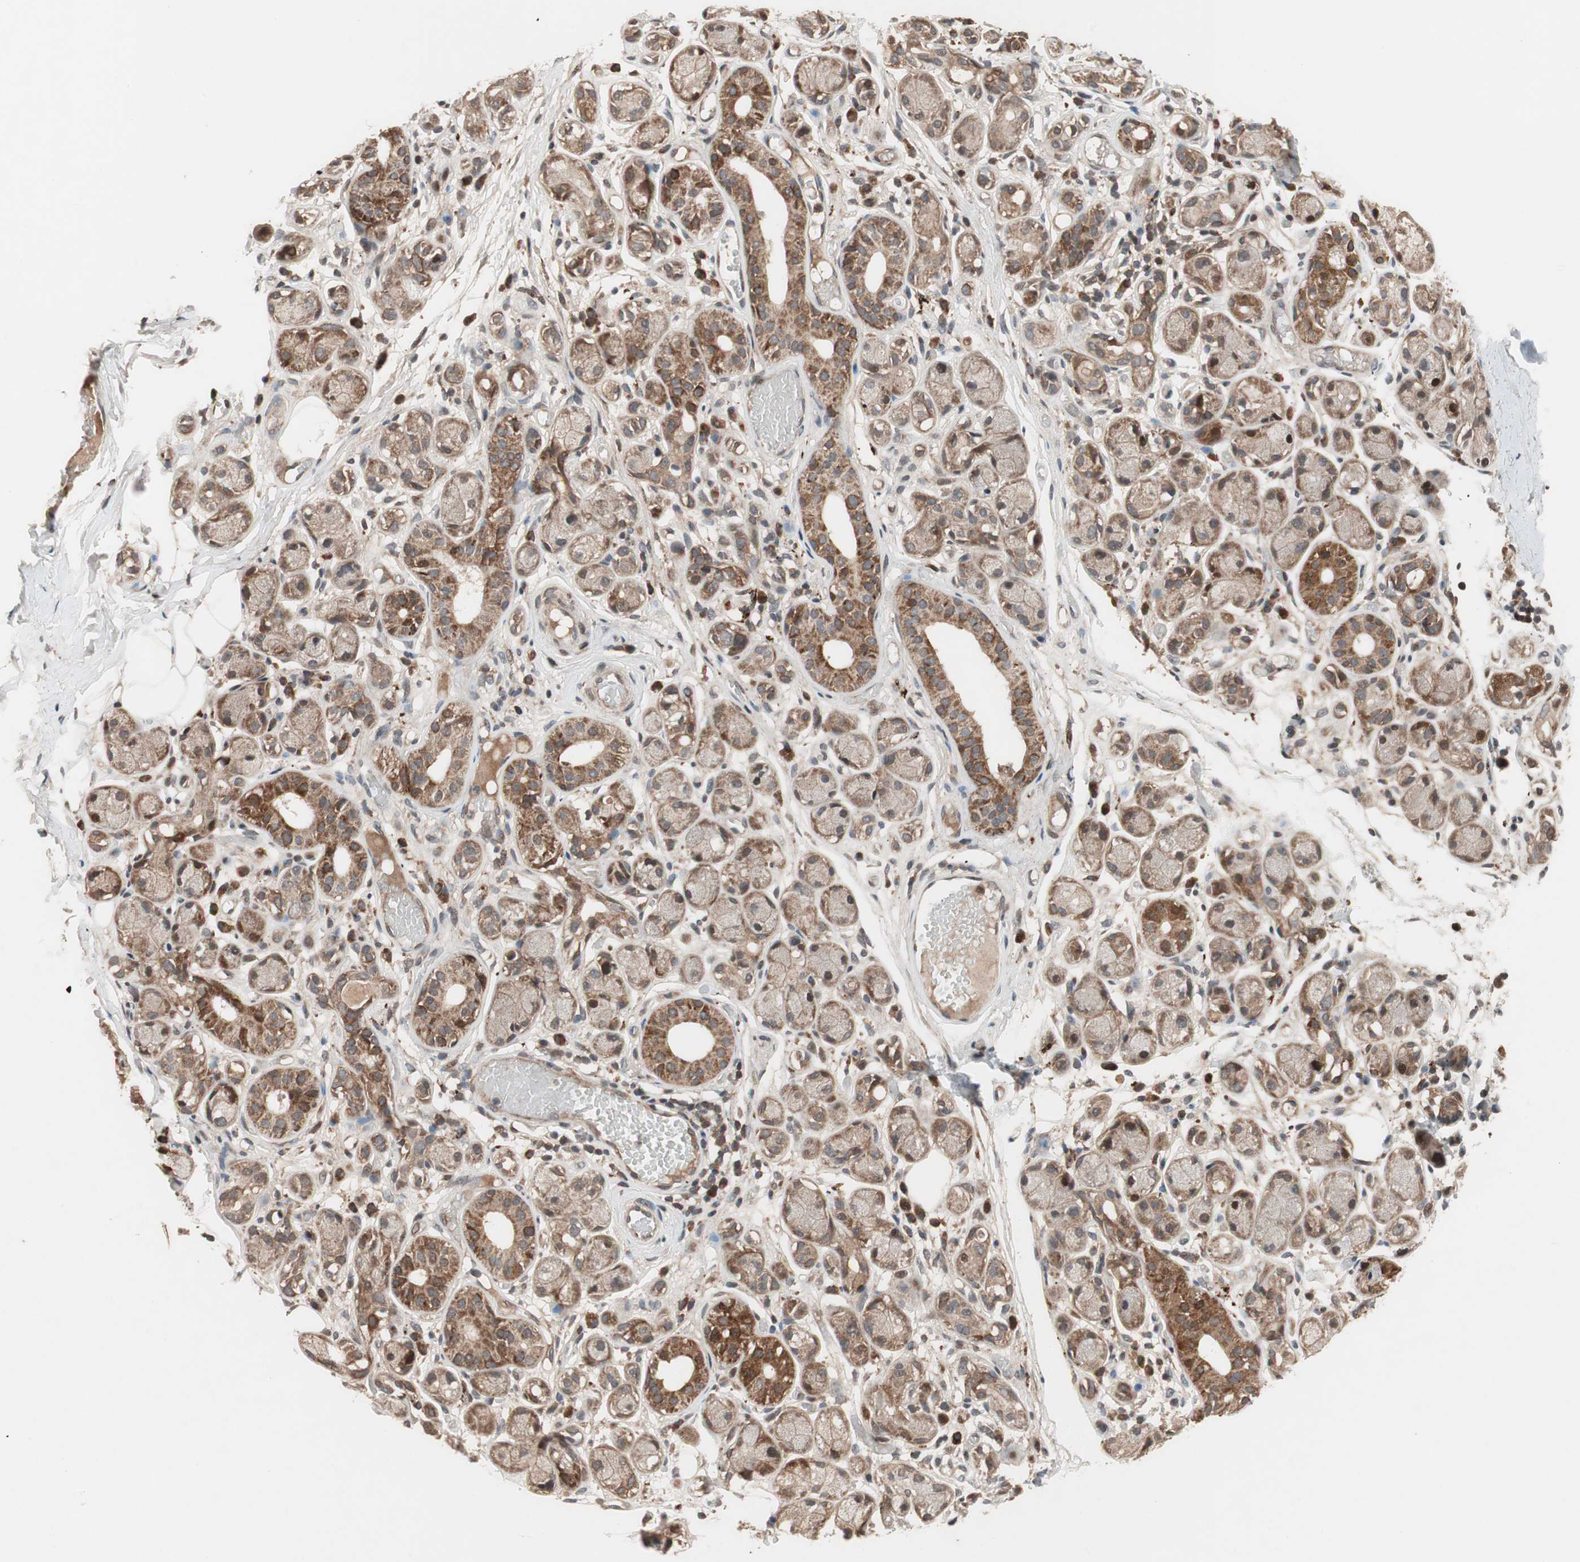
{"staining": {"intensity": "weak", "quantity": ">75%", "location": "cytoplasmic/membranous"}, "tissue": "adipose tissue", "cell_type": "Adipocytes", "image_type": "normal", "snomed": [{"axis": "morphology", "description": "Normal tissue, NOS"}, {"axis": "morphology", "description": "Inflammation, NOS"}, {"axis": "topography", "description": "Vascular tissue"}, {"axis": "topography", "description": "Salivary gland"}], "caption": "Protein positivity by IHC demonstrates weak cytoplasmic/membranous staining in approximately >75% of adipocytes in unremarkable adipose tissue. (DAB IHC, brown staining for protein, blue staining for nuclei).", "gene": "NF2", "patient": {"sex": "female", "age": 75}}